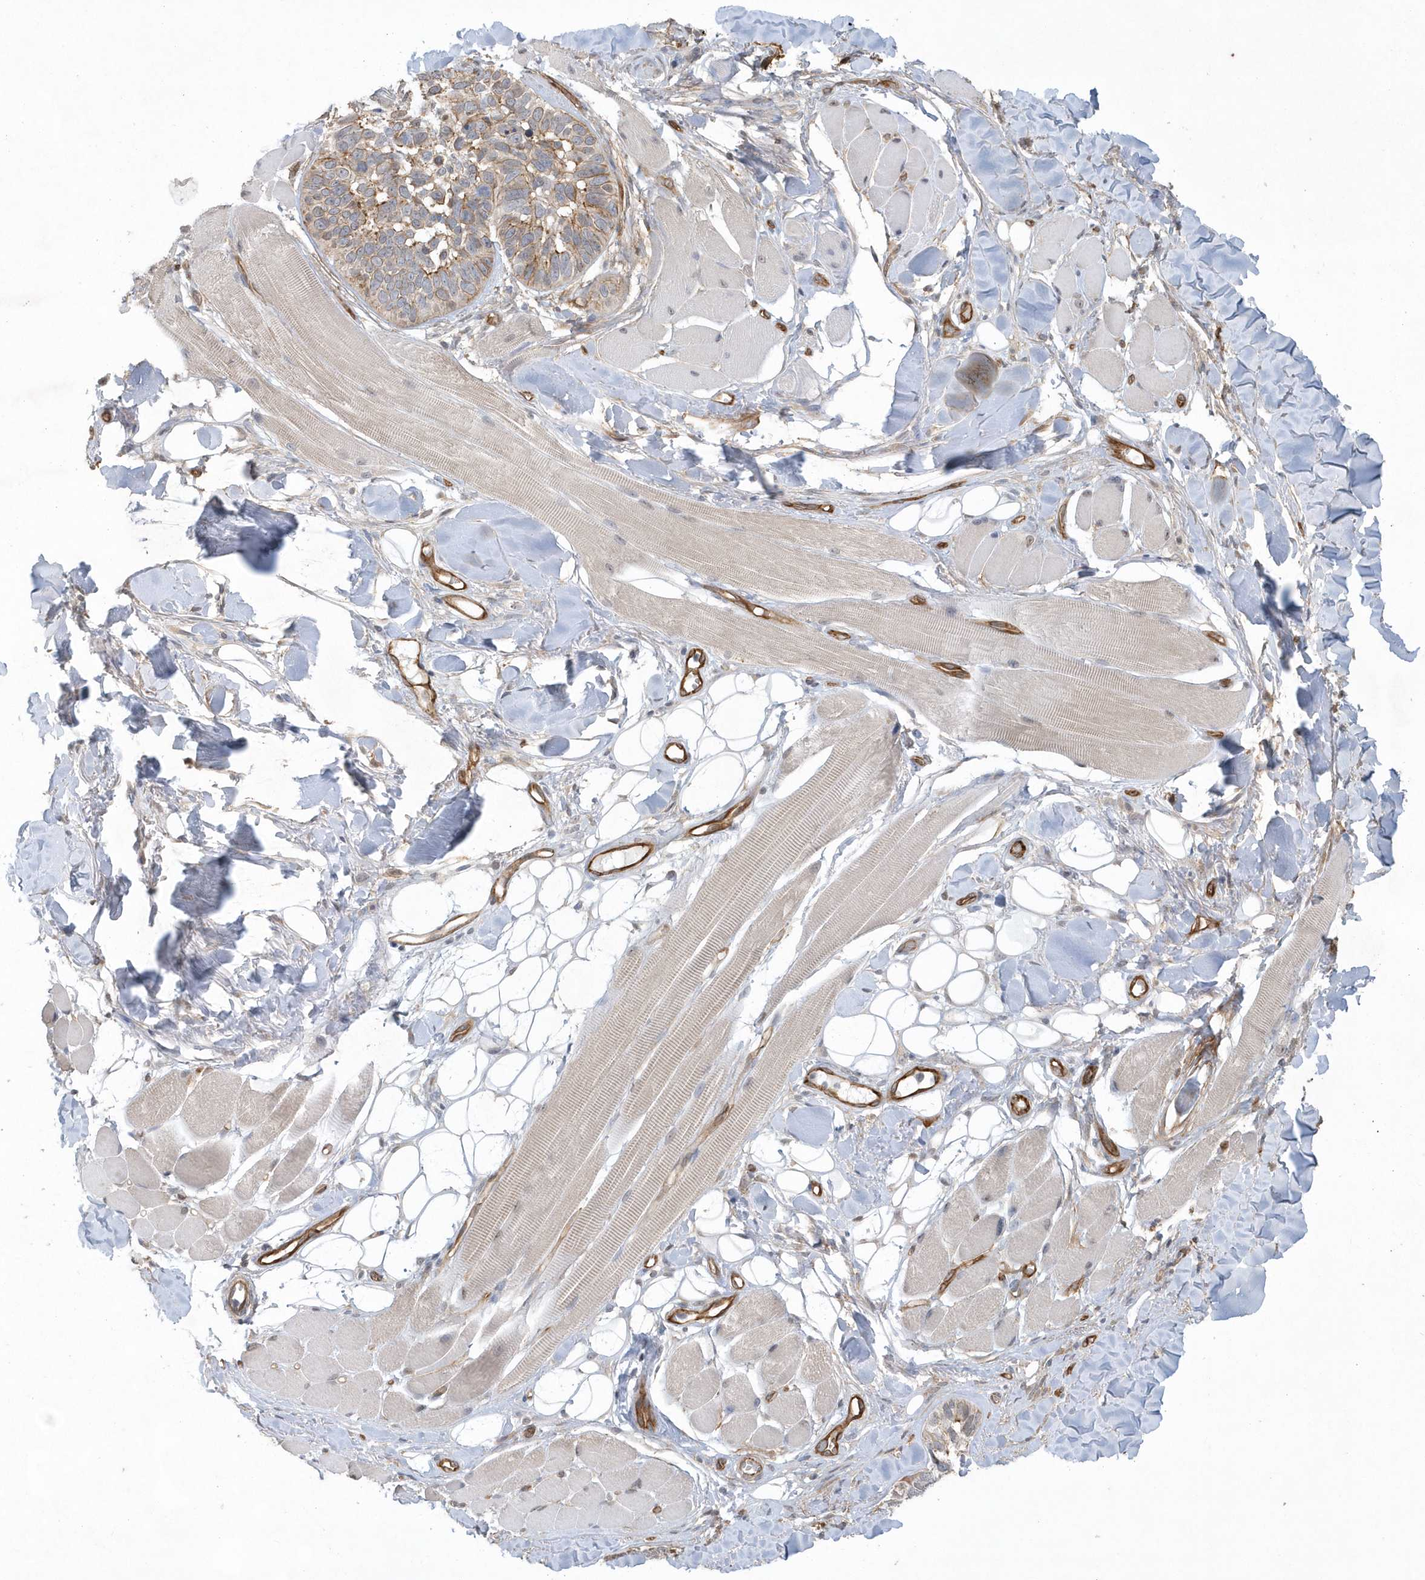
{"staining": {"intensity": "moderate", "quantity": ">75%", "location": "cytoplasmic/membranous"}, "tissue": "skin cancer", "cell_type": "Tumor cells", "image_type": "cancer", "snomed": [{"axis": "morphology", "description": "Basal cell carcinoma"}, {"axis": "topography", "description": "Skin"}], "caption": "The micrograph exhibits a brown stain indicating the presence of a protein in the cytoplasmic/membranous of tumor cells in basal cell carcinoma (skin).", "gene": "RAI14", "patient": {"sex": "male", "age": 62}}